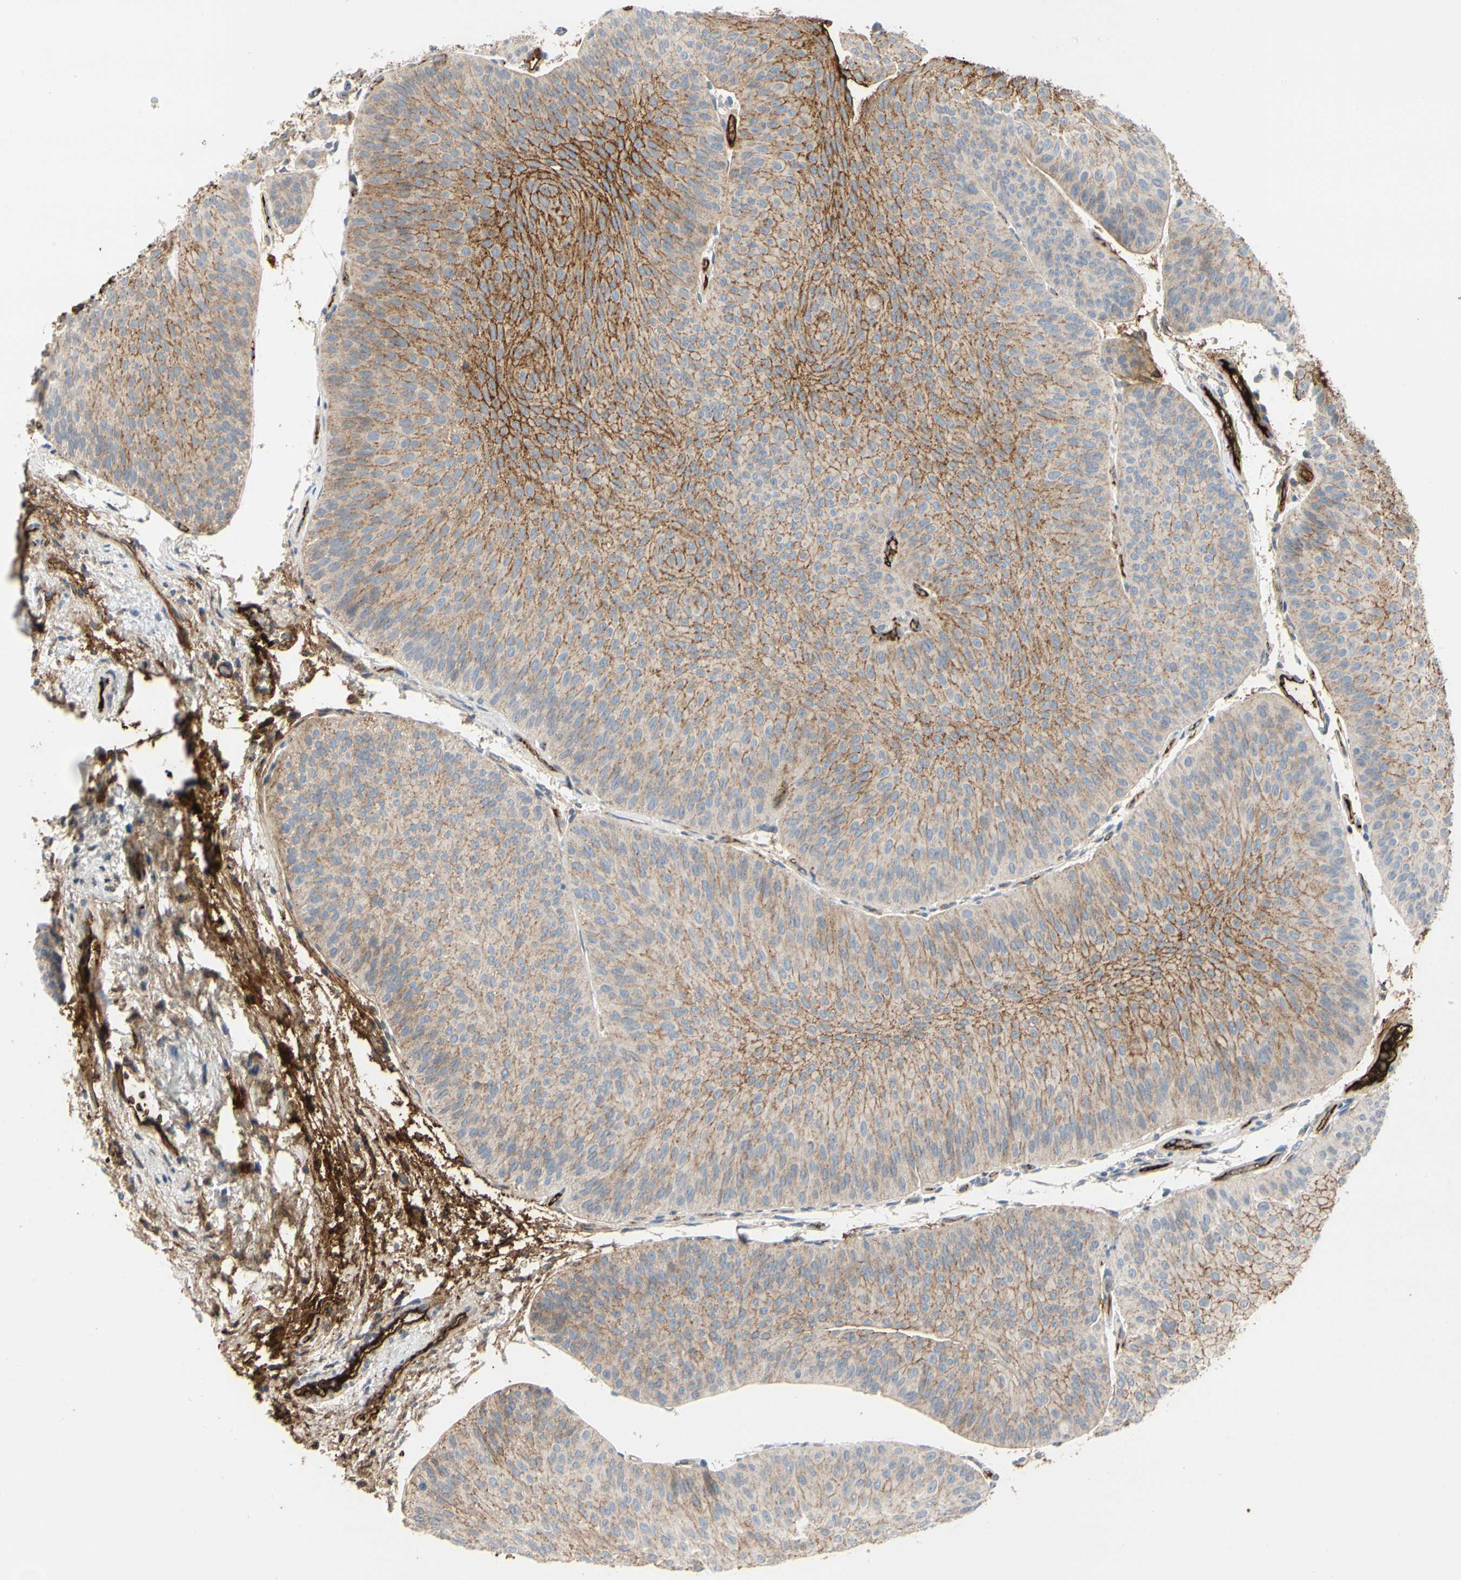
{"staining": {"intensity": "moderate", "quantity": ">75%", "location": "cytoplasmic/membranous"}, "tissue": "urothelial cancer", "cell_type": "Tumor cells", "image_type": "cancer", "snomed": [{"axis": "morphology", "description": "Urothelial carcinoma, Low grade"}, {"axis": "topography", "description": "Urinary bladder"}], "caption": "Low-grade urothelial carcinoma stained for a protein (brown) exhibits moderate cytoplasmic/membranous positive expression in about >75% of tumor cells.", "gene": "FGB", "patient": {"sex": "female", "age": 60}}